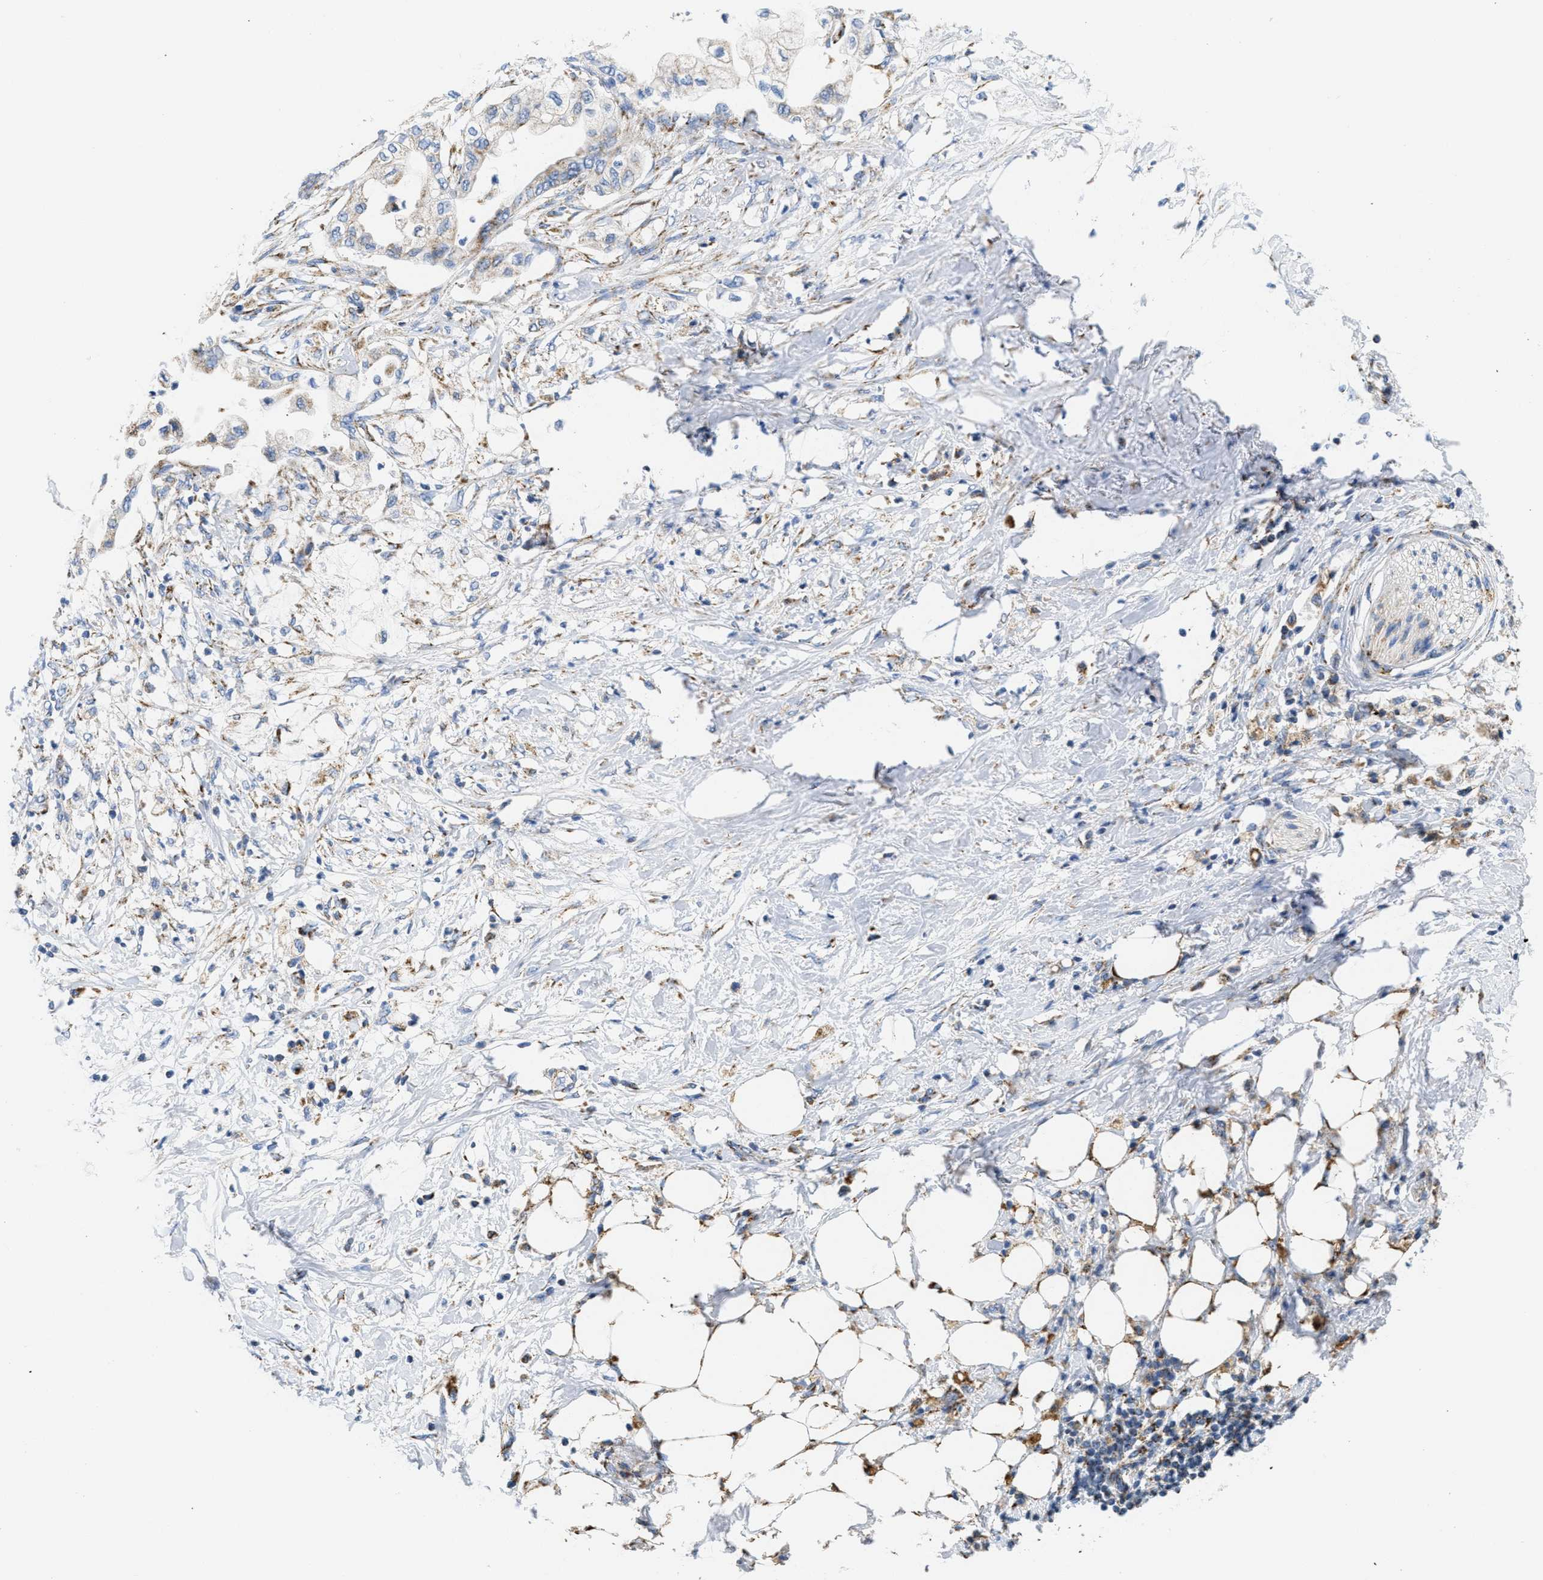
{"staining": {"intensity": "weak", "quantity": "<25%", "location": "cytoplasmic/membranous"}, "tissue": "pancreatic cancer", "cell_type": "Tumor cells", "image_type": "cancer", "snomed": [{"axis": "morphology", "description": "Normal tissue, NOS"}, {"axis": "morphology", "description": "Adenocarcinoma, NOS"}, {"axis": "topography", "description": "Pancreas"}, {"axis": "topography", "description": "Duodenum"}], "caption": "IHC histopathology image of adenocarcinoma (pancreatic) stained for a protein (brown), which reveals no staining in tumor cells. Brightfield microscopy of immunohistochemistry (IHC) stained with DAB (brown) and hematoxylin (blue), captured at high magnification.", "gene": "KCNJ5", "patient": {"sex": "female", "age": 60}}